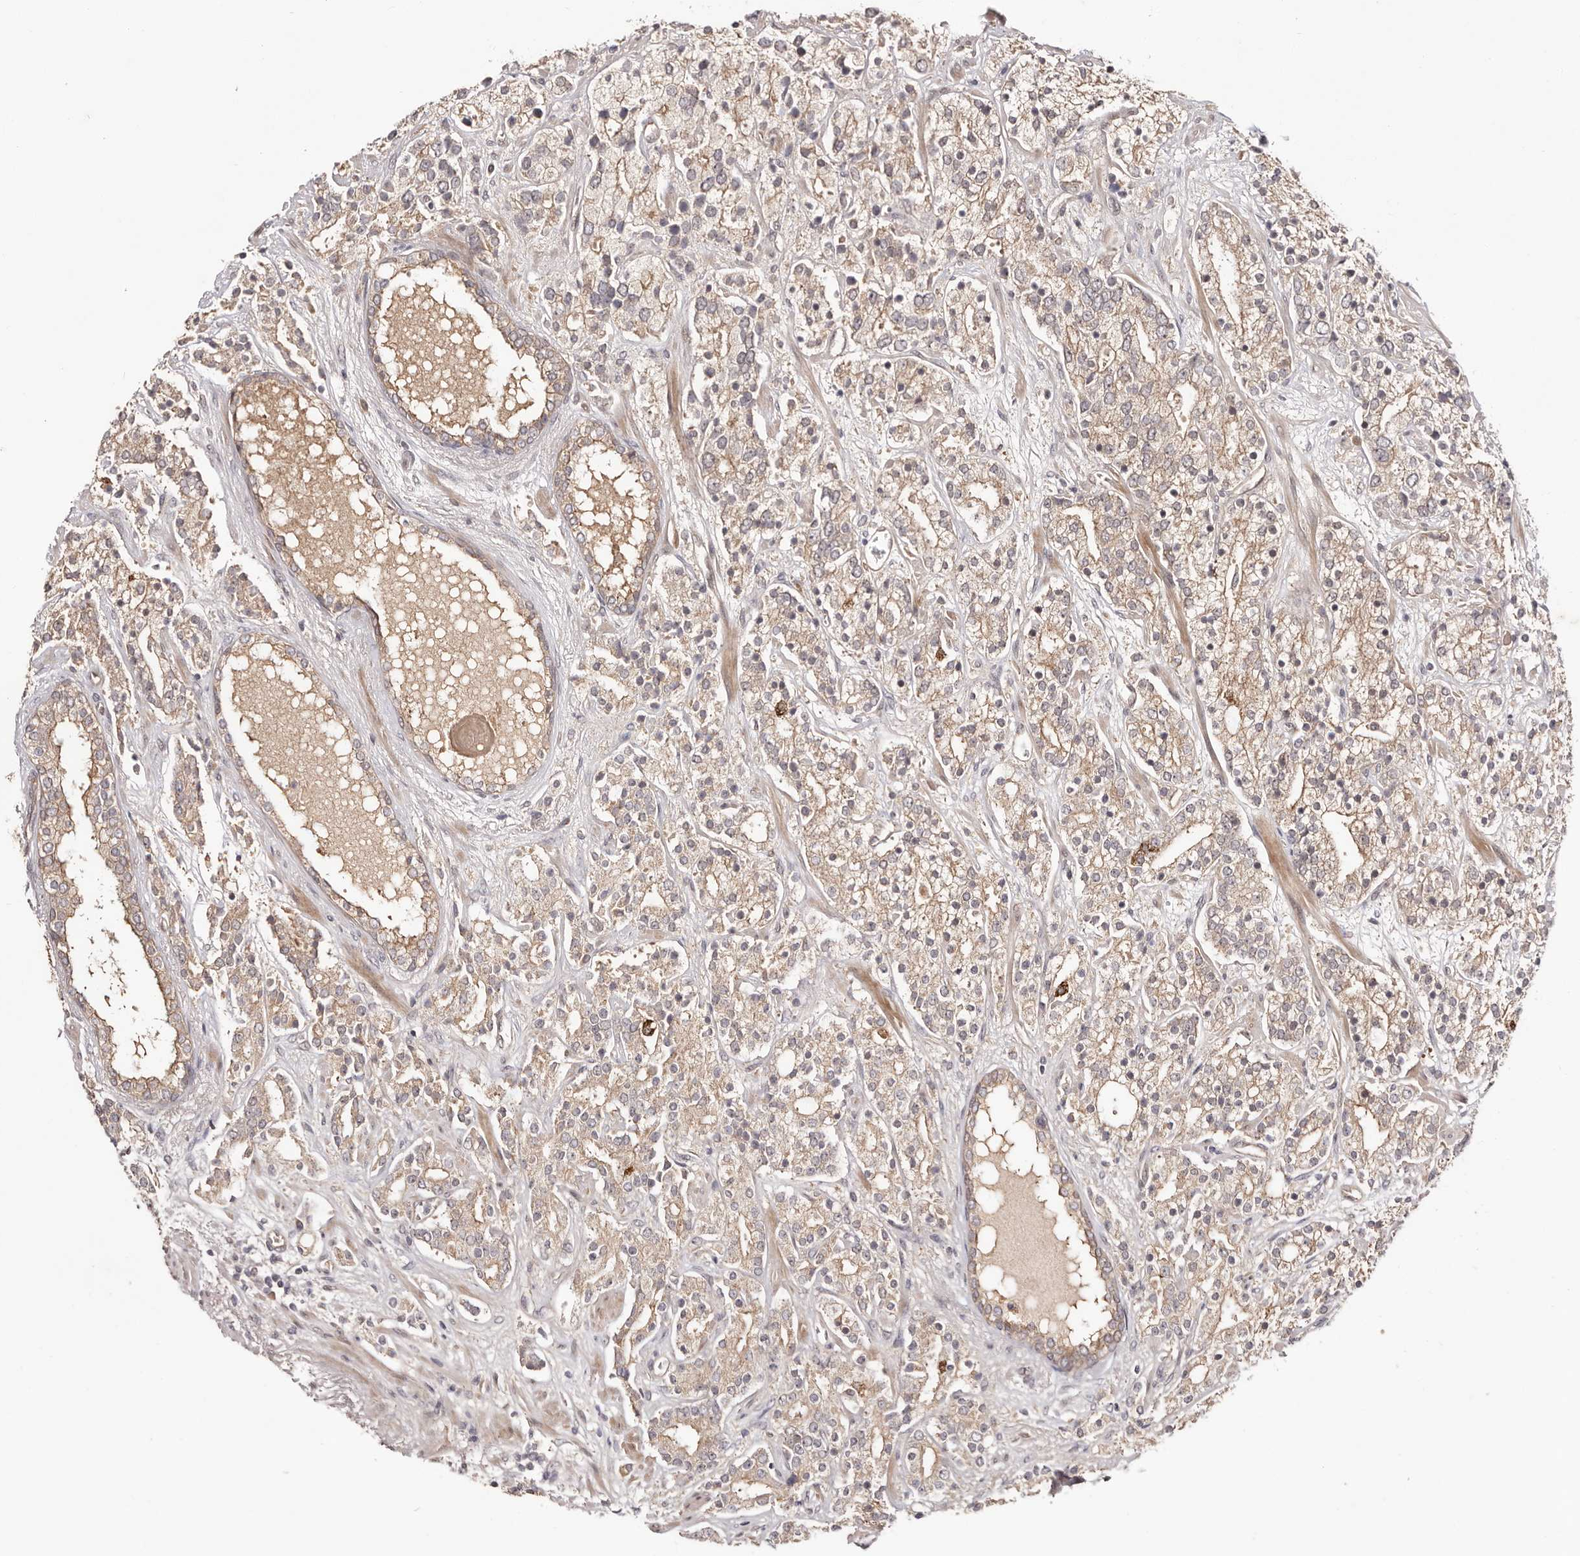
{"staining": {"intensity": "moderate", "quantity": ">75%", "location": "cytoplasmic/membranous"}, "tissue": "prostate cancer", "cell_type": "Tumor cells", "image_type": "cancer", "snomed": [{"axis": "morphology", "description": "Adenocarcinoma, High grade"}, {"axis": "topography", "description": "Prostate"}], "caption": "The photomicrograph exhibits a brown stain indicating the presence of a protein in the cytoplasmic/membranous of tumor cells in adenocarcinoma (high-grade) (prostate).", "gene": "EGR3", "patient": {"sex": "male", "age": 71}}